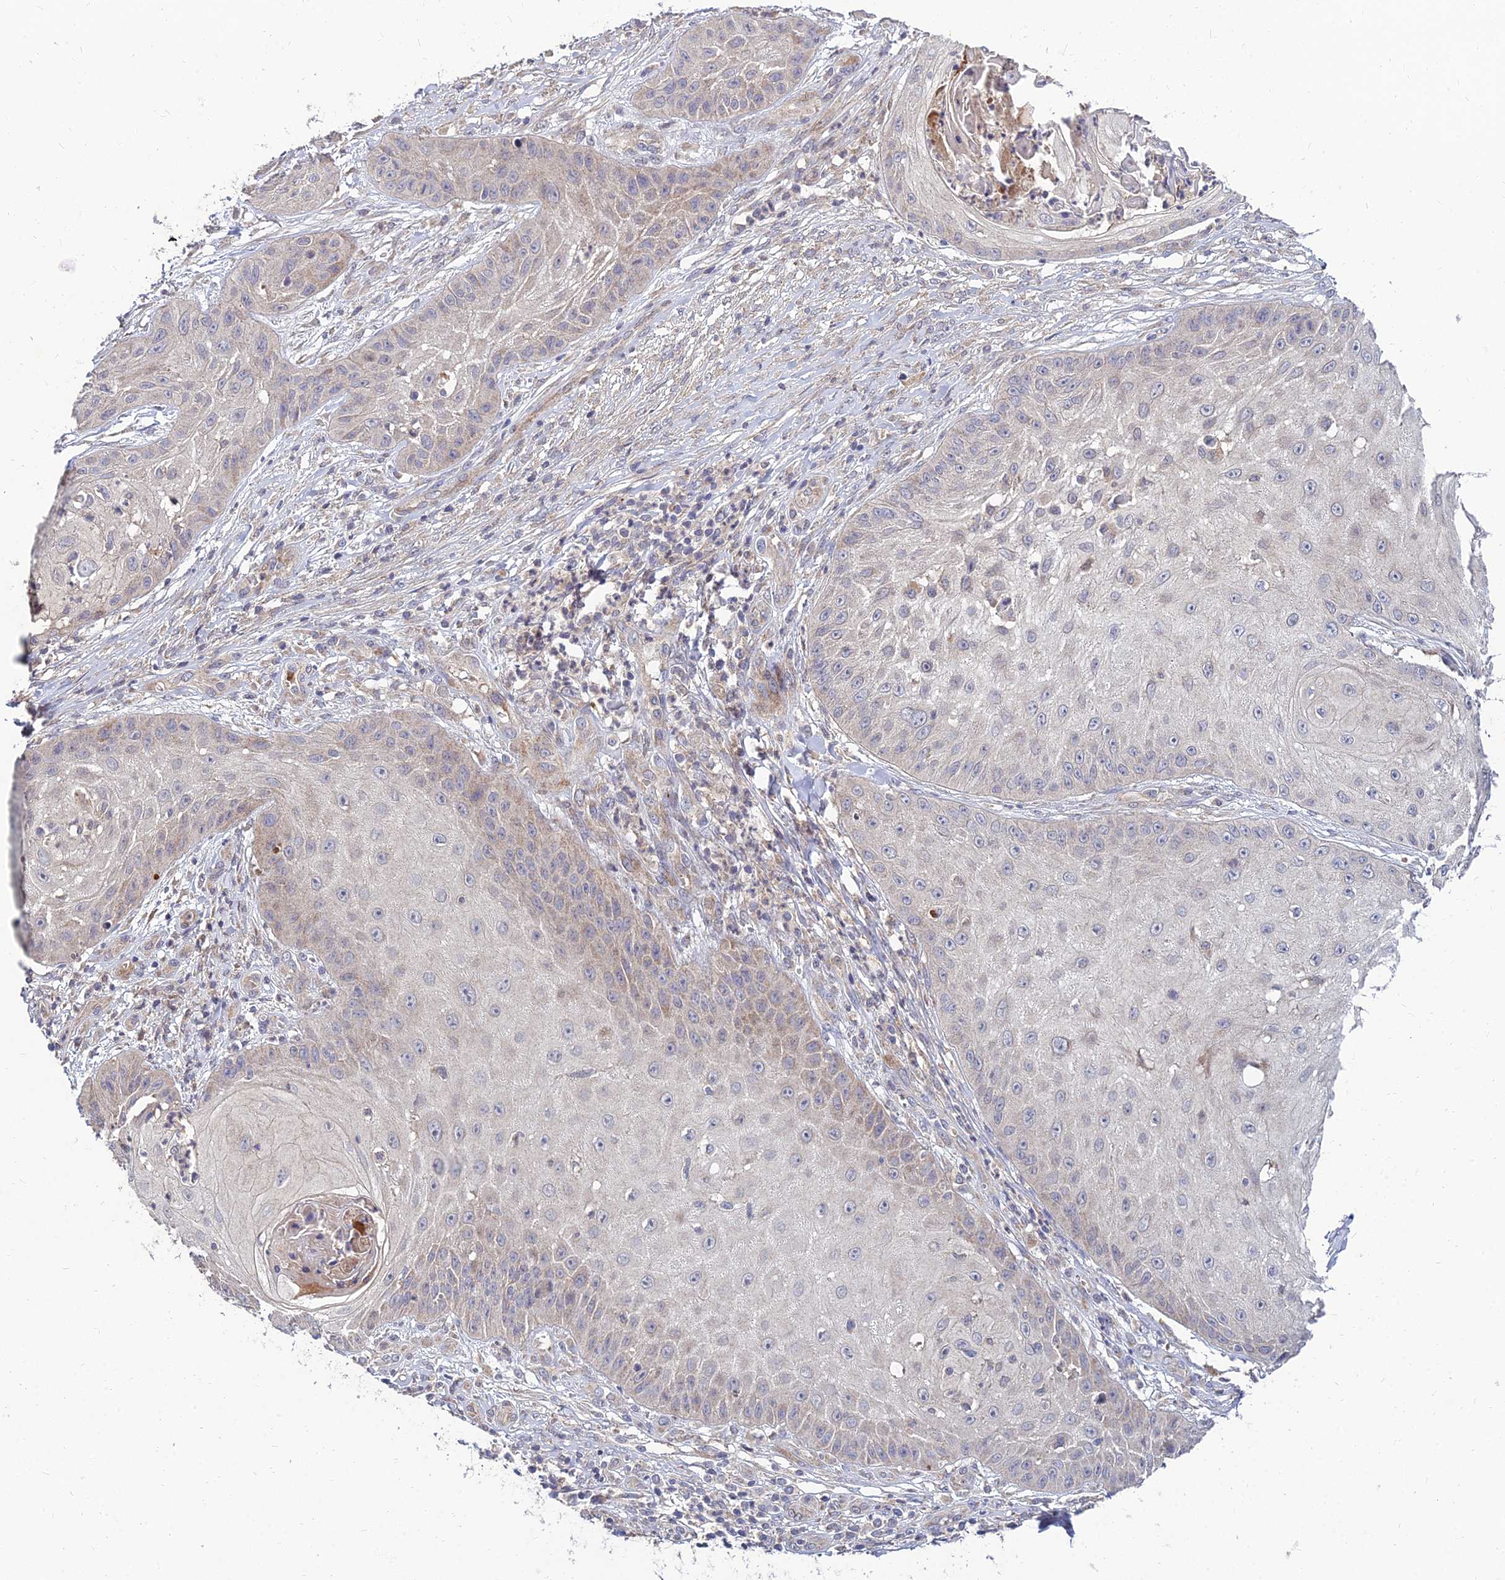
{"staining": {"intensity": "weak", "quantity": "<25%", "location": "cytoplasmic/membranous"}, "tissue": "skin cancer", "cell_type": "Tumor cells", "image_type": "cancer", "snomed": [{"axis": "morphology", "description": "Squamous cell carcinoma, NOS"}, {"axis": "topography", "description": "Skin"}], "caption": "Tumor cells are negative for brown protein staining in squamous cell carcinoma (skin).", "gene": "NPY", "patient": {"sex": "male", "age": 70}}